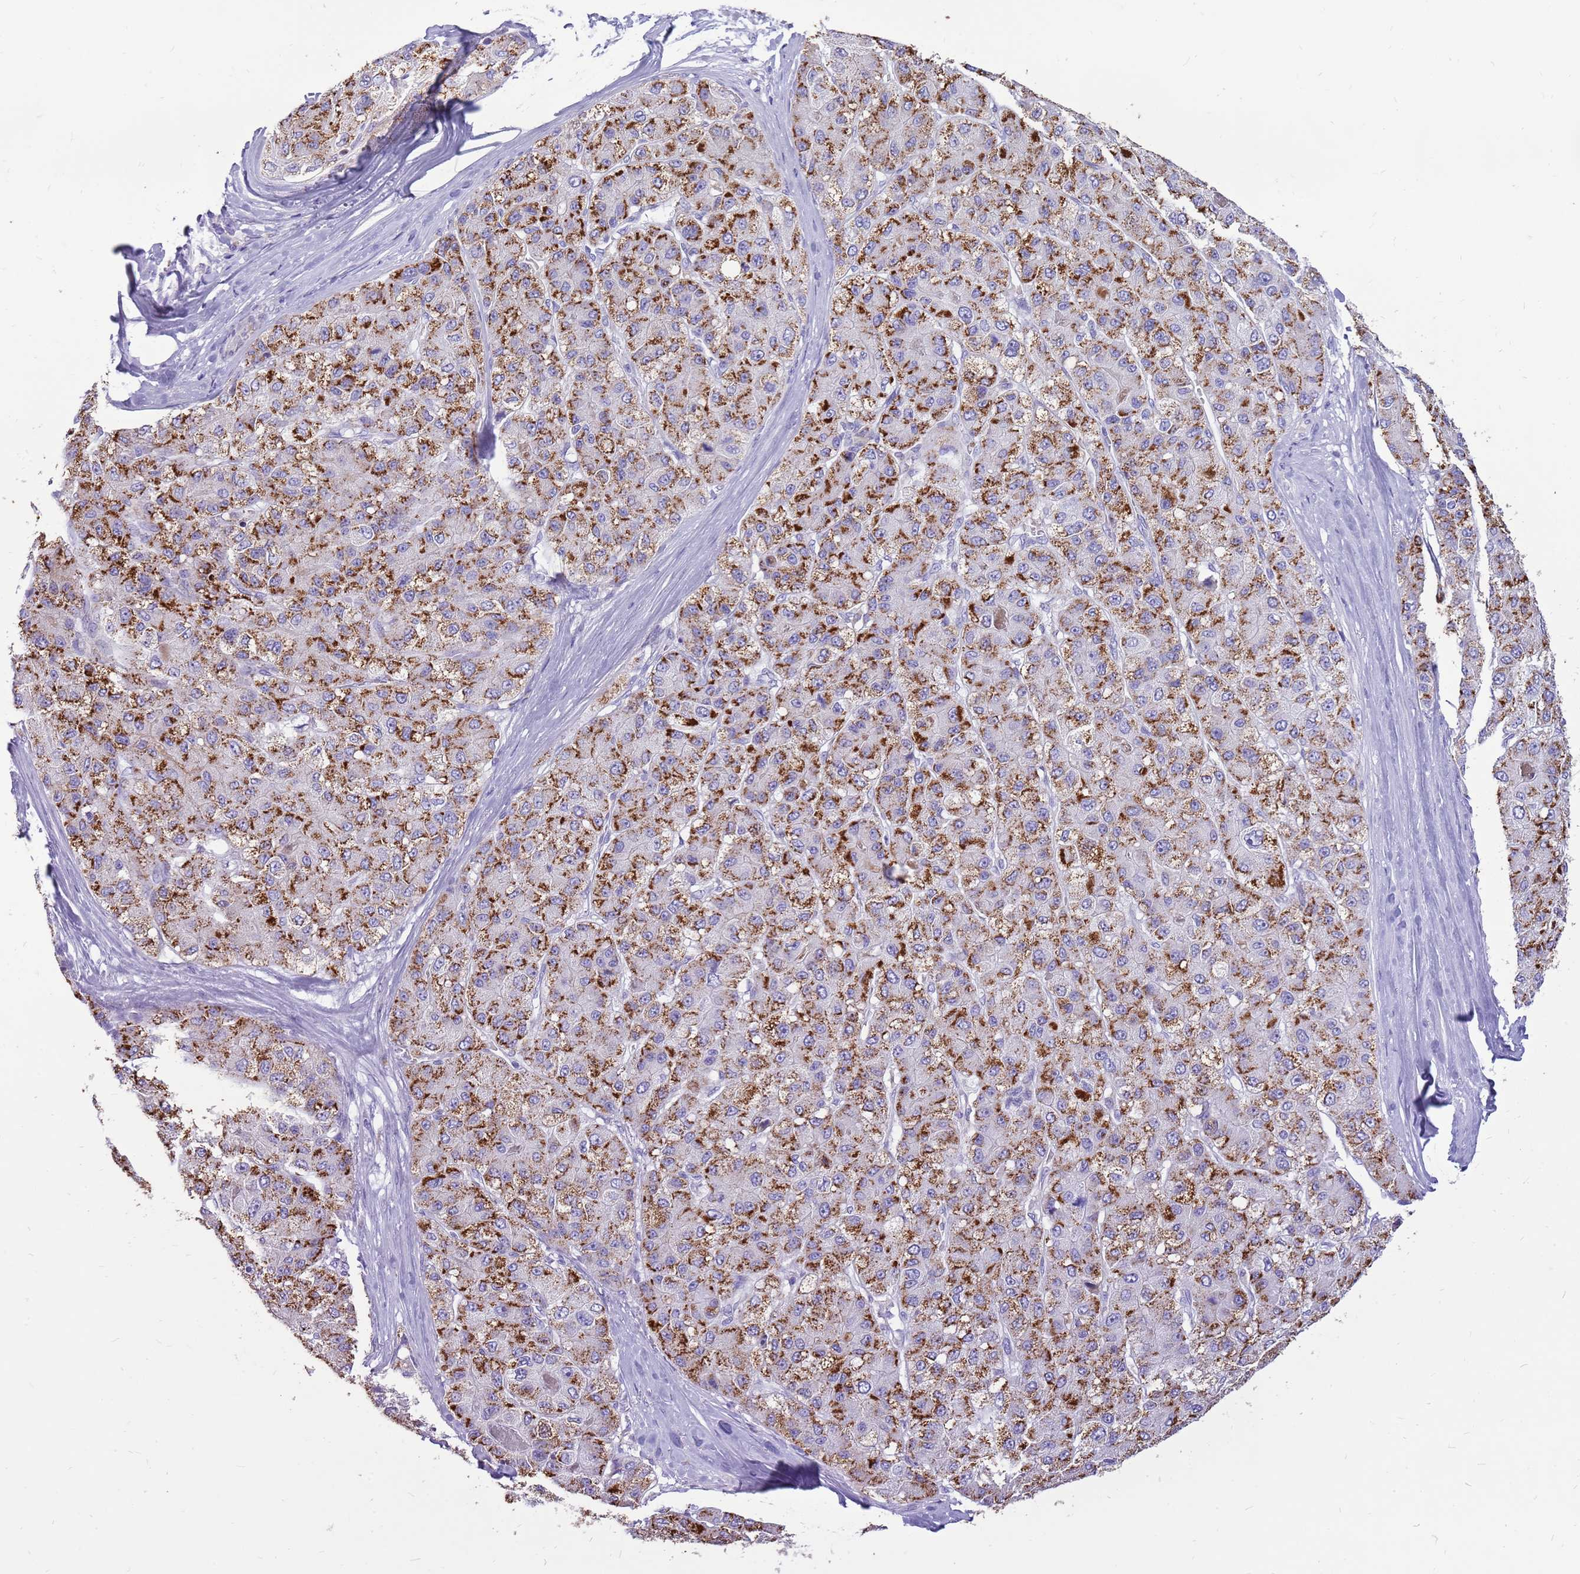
{"staining": {"intensity": "strong", "quantity": "25%-75%", "location": "cytoplasmic/membranous"}, "tissue": "liver cancer", "cell_type": "Tumor cells", "image_type": "cancer", "snomed": [{"axis": "morphology", "description": "Carcinoma, Hepatocellular, NOS"}, {"axis": "topography", "description": "Liver"}], "caption": "Immunohistochemical staining of liver cancer exhibits high levels of strong cytoplasmic/membranous expression in approximately 25%-75% of tumor cells.", "gene": "PCNX1", "patient": {"sex": "male", "age": 80}}